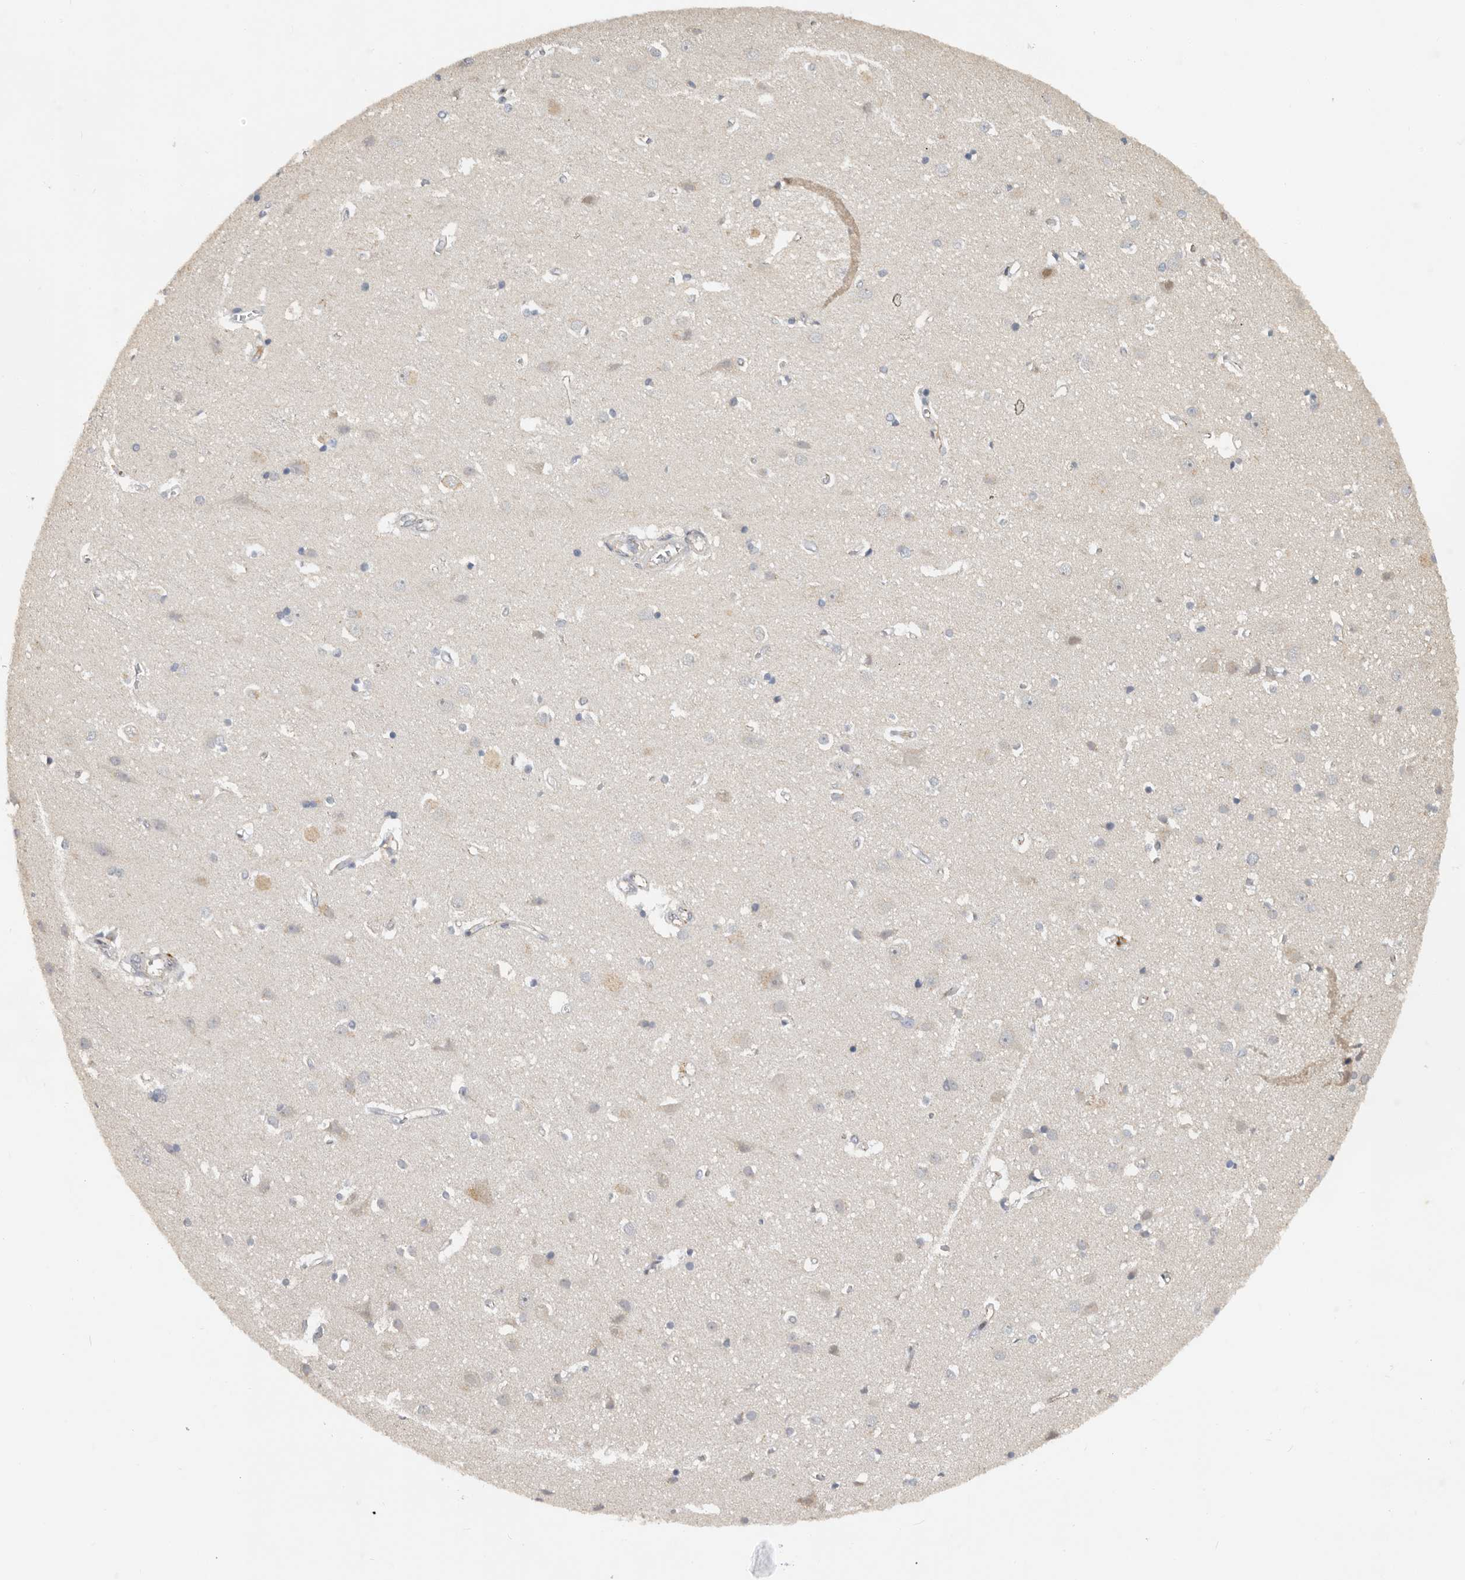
{"staining": {"intensity": "negative", "quantity": "none", "location": "none"}, "tissue": "cerebral cortex", "cell_type": "Endothelial cells", "image_type": "normal", "snomed": [{"axis": "morphology", "description": "Normal tissue, NOS"}, {"axis": "topography", "description": "Cerebral cortex"}], "caption": "Endothelial cells show no significant protein positivity in normal cerebral cortex. (Brightfield microscopy of DAB (3,3'-diaminobenzidine) IHC at high magnification).", "gene": "HENMT1", "patient": {"sex": "male", "age": 54}}